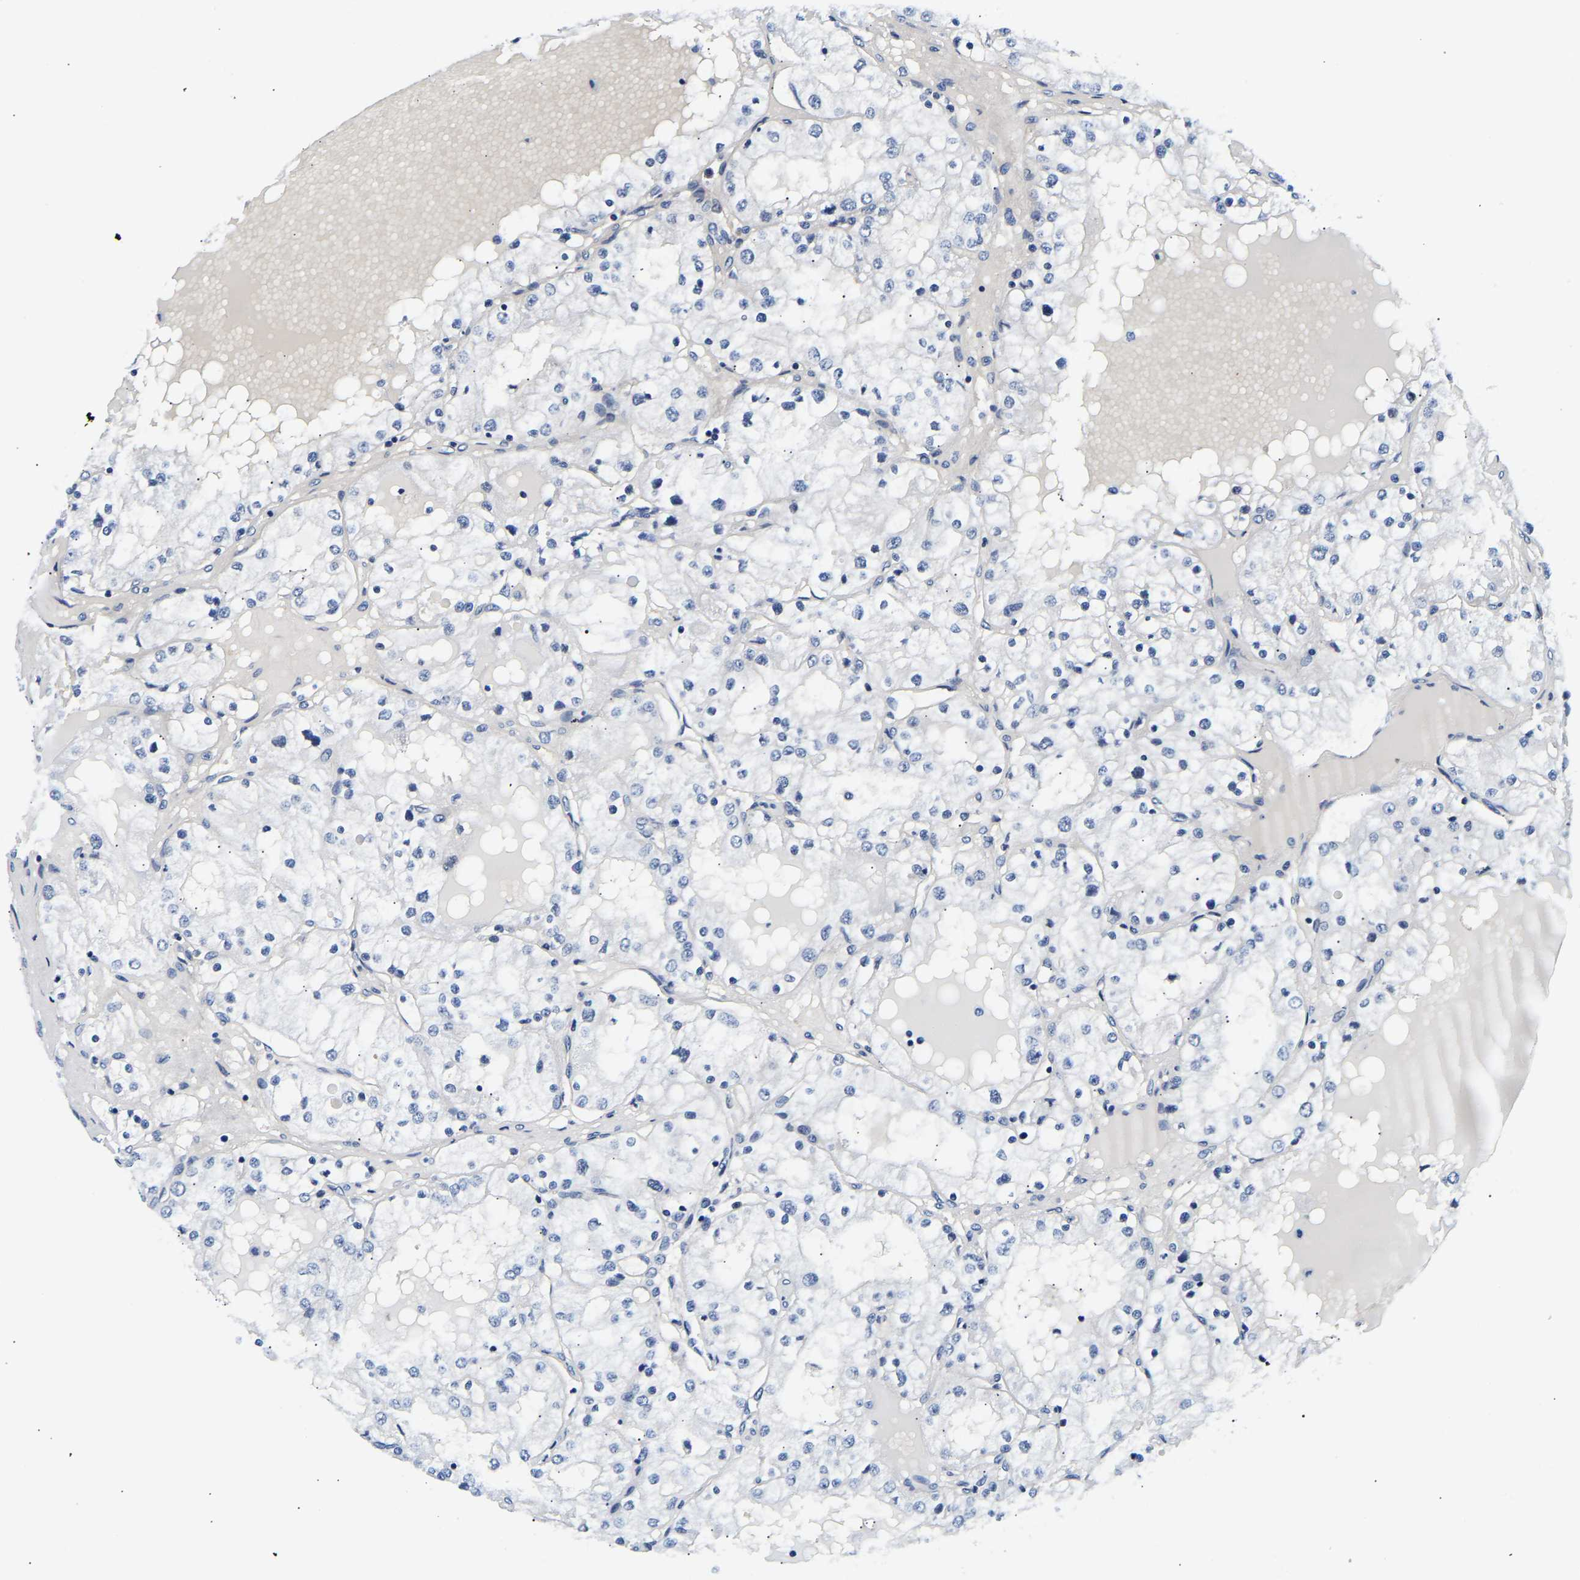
{"staining": {"intensity": "negative", "quantity": "none", "location": "none"}, "tissue": "renal cancer", "cell_type": "Tumor cells", "image_type": "cancer", "snomed": [{"axis": "morphology", "description": "Adenocarcinoma, NOS"}, {"axis": "topography", "description": "Kidney"}], "caption": "This is a photomicrograph of immunohistochemistry (IHC) staining of renal cancer, which shows no staining in tumor cells.", "gene": "UCHL3", "patient": {"sex": "male", "age": 68}}